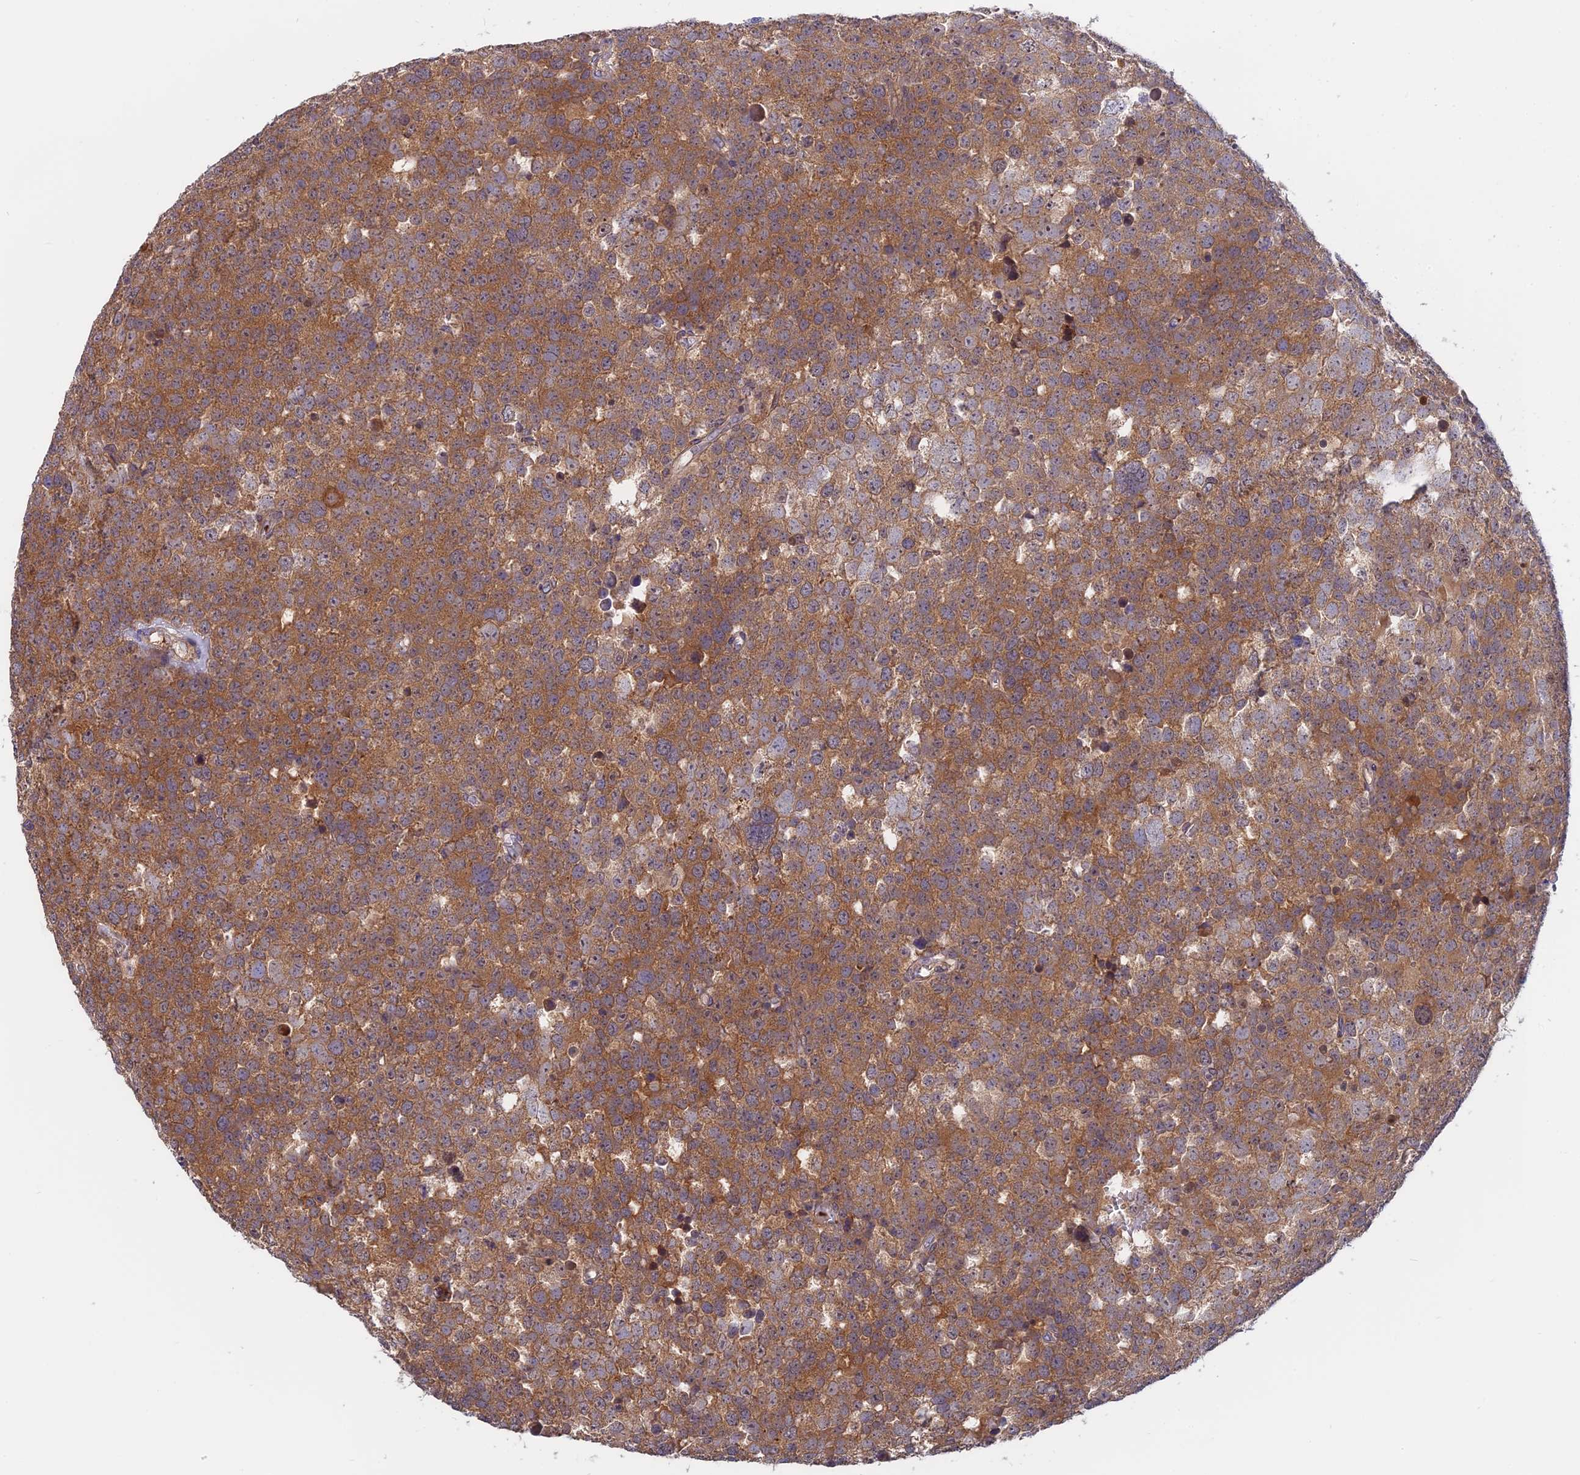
{"staining": {"intensity": "moderate", "quantity": ">75%", "location": "cytoplasmic/membranous"}, "tissue": "testis cancer", "cell_type": "Tumor cells", "image_type": "cancer", "snomed": [{"axis": "morphology", "description": "Seminoma, NOS"}, {"axis": "topography", "description": "Testis"}], "caption": "Immunohistochemistry (IHC) image of testis cancer (seminoma) stained for a protein (brown), which demonstrates medium levels of moderate cytoplasmic/membranous positivity in about >75% of tumor cells.", "gene": "IL21R", "patient": {"sex": "male", "age": 71}}